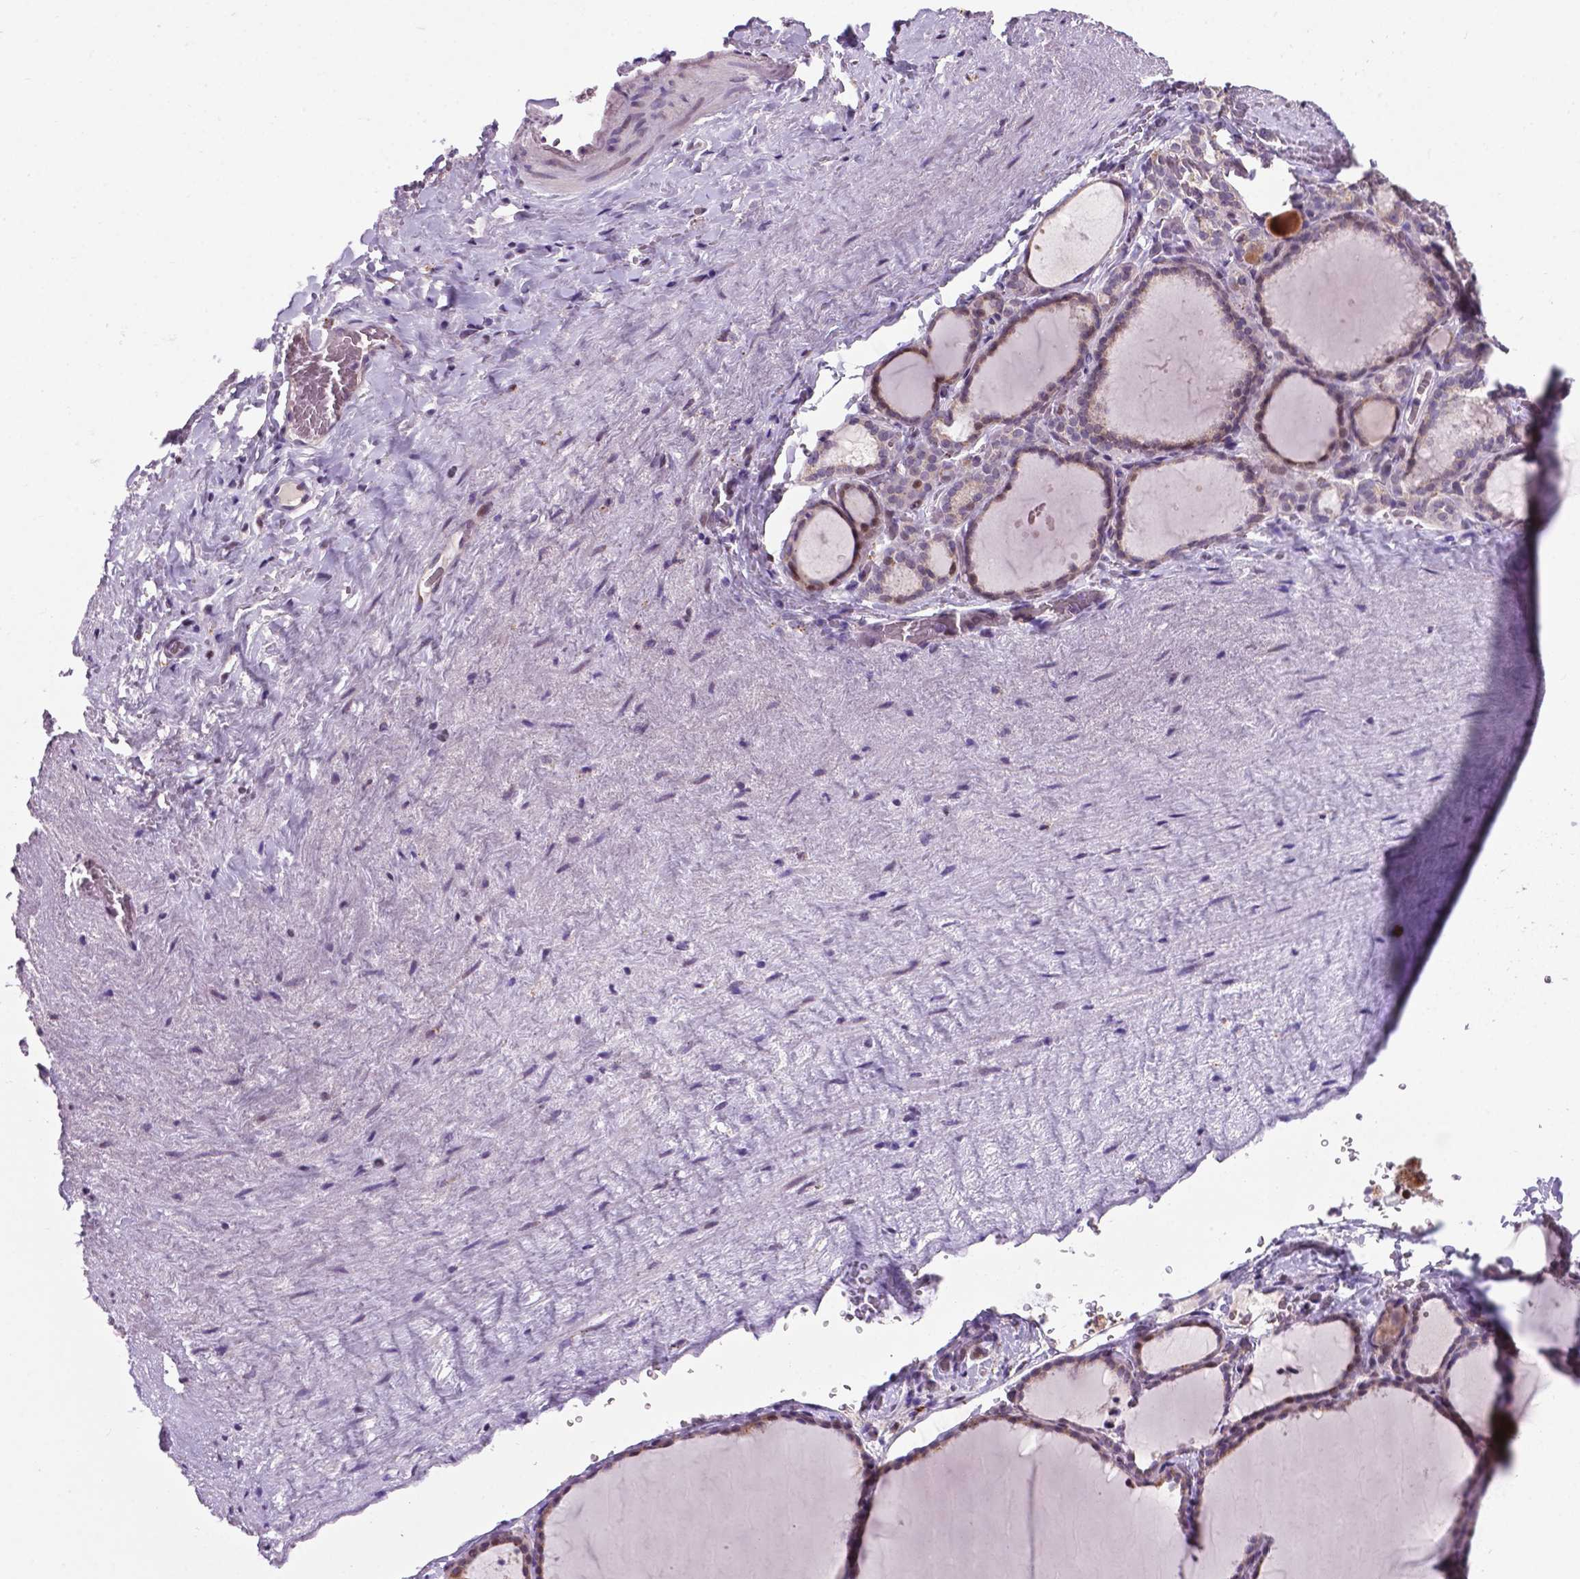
{"staining": {"intensity": "weak", "quantity": "25%-75%", "location": "cytoplasmic/membranous"}, "tissue": "thyroid gland", "cell_type": "Glandular cells", "image_type": "normal", "snomed": [{"axis": "morphology", "description": "Normal tissue, NOS"}, {"axis": "topography", "description": "Thyroid gland"}], "caption": "Immunohistochemical staining of normal thyroid gland reveals weak cytoplasmic/membranous protein staining in approximately 25%-75% of glandular cells. The protein of interest is shown in brown color, while the nuclei are stained blue.", "gene": "SMAD2", "patient": {"sex": "female", "age": 22}}